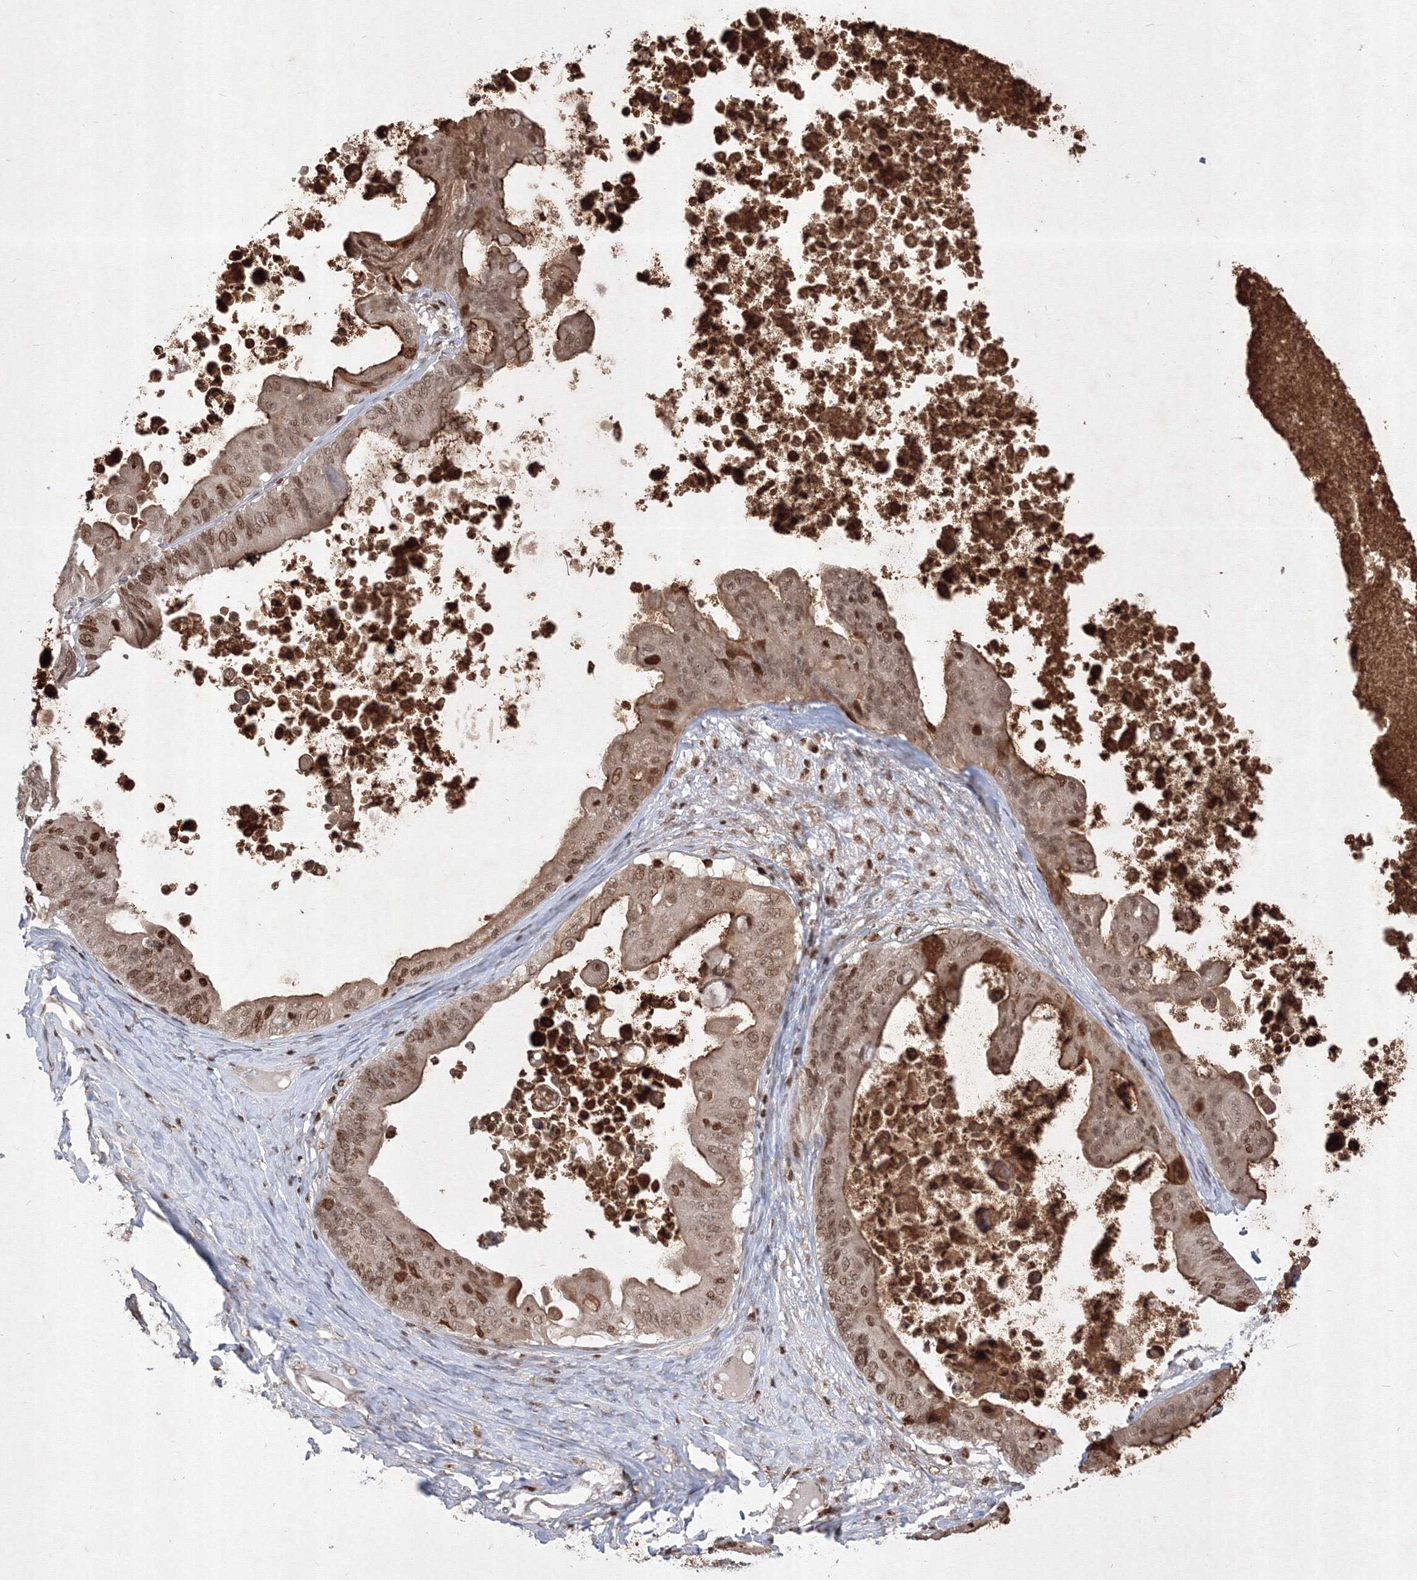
{"staining": {"intensity": "moderate", "quantity": ">75%", "location": "nuclear"}, "tissue": "ovarian cancer", "cell_type": "Tumor cells", "image_type": "cancer", "snomed": [{"axis": "morphology", "description": "Cystadenocarcinoma, mucinous, NOS"}, {"axis": "topography", "description": "Ovary"}], "caption": "Ovarian mucinous cystadenocarcinoma stained with IHC demonstrates moderate nuclear expression in approximately >75% of tumor cells. (brown staining indicates protein expression, while blue staining denotes nuclei).", "gene": "TAB1", "patient": {"sex": "female", "age": 37}}